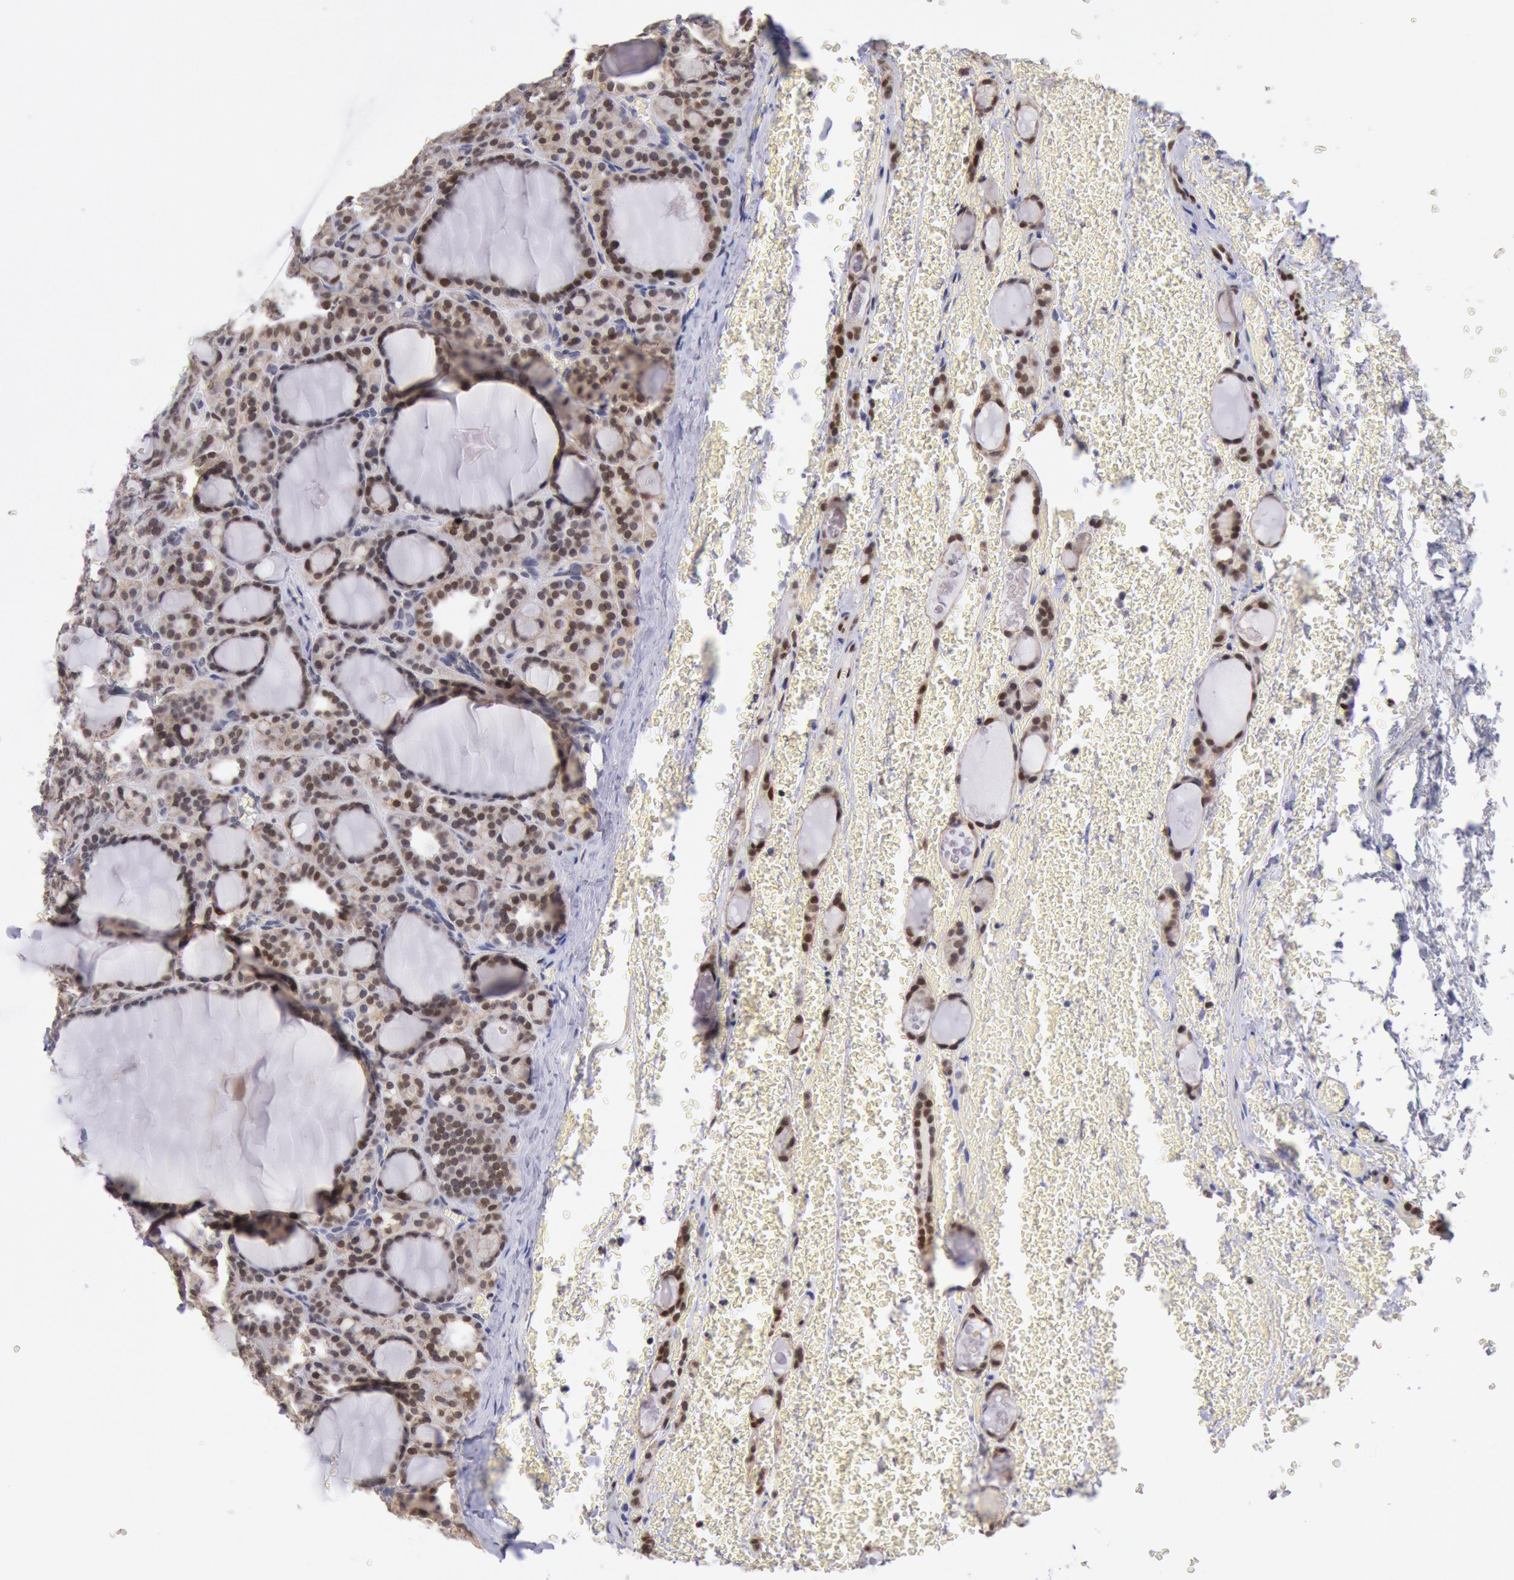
{"staining": {"intensity": "moderate", "quantity": ">75%", "location": "cytoplasmic/membranous"}, "tissue": "thyroid cancer", "cell_type": "Tumor cells", "image_type": "cancer", "snomed": [{"axis": "morphology", "description": "Follicular adenoma carcinoma, NOS"}, {"axis": "topography", "description": "Thyroid gland"}], "caption": "Thyroid cancer (follicular adenoma carcinoma) was stained to show a protein in brown. There is medium levels of moderate cytoplasmic/membranous staining in approximately >75% of tumor cells.", "gene": "RPS6KA5", "patient": {"sex": "female", "age": 71}}